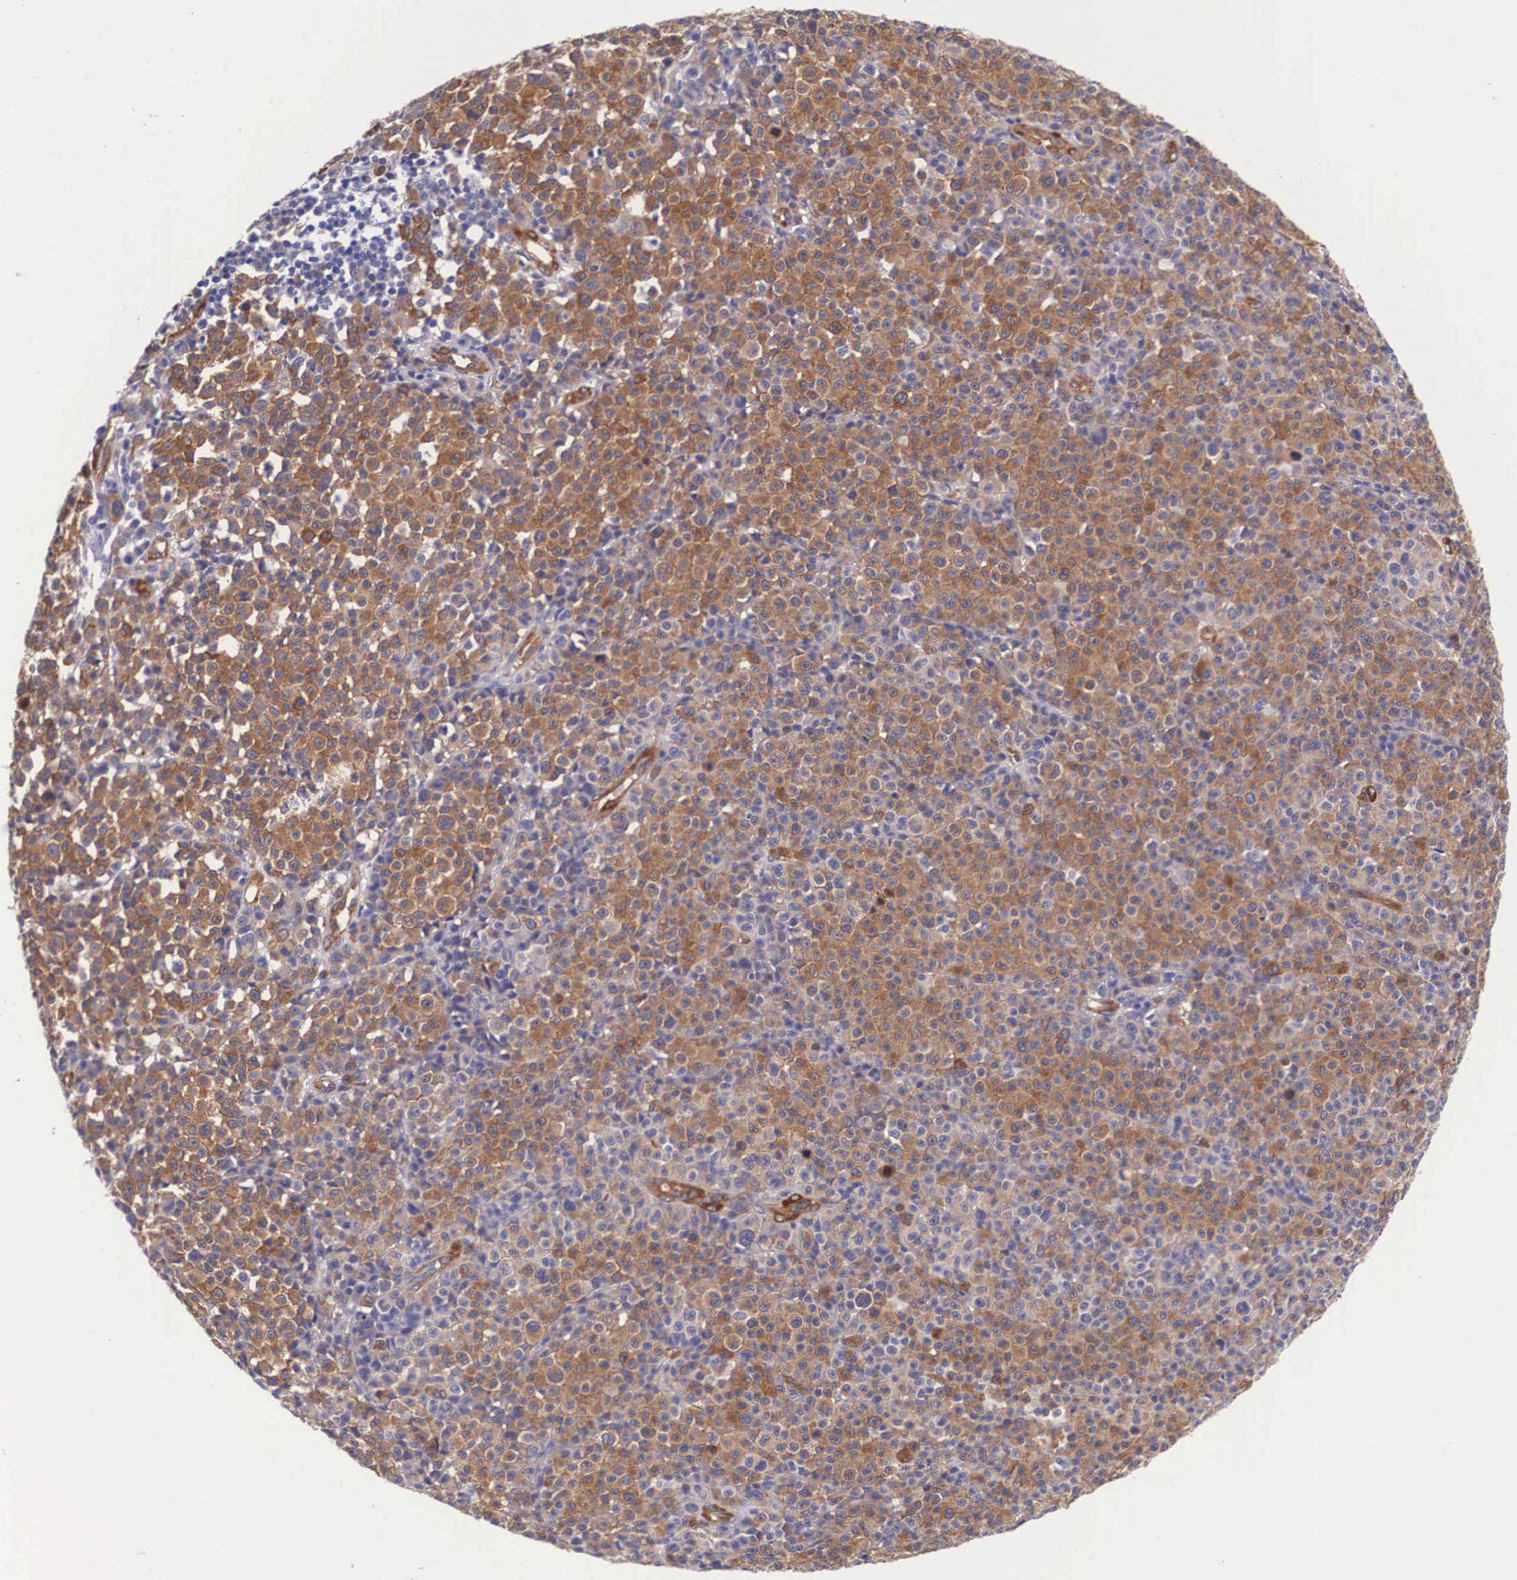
{"staining": {"intensity": "strong", "quantity": "25%-75%", "location": "cytoplasmic/membranous"}, "tissue": "melanoma", "cell_type": "Tumor cells", "image_type": "cancer", "snomed": [{"axis": "morphology", "description": "Malignant melanoma, Metastatic site"}, {"axis": "topography", "description": "Skin"}], "caption": "A high amount of strong cytoplasmic/membranous positivity is appreciated in approximately 25%-75% of tumor cells in malignant melanoma (metastatic site) tissue.", "gene": "BCAR1", "patient": {"sex": "male", "age": 32}}